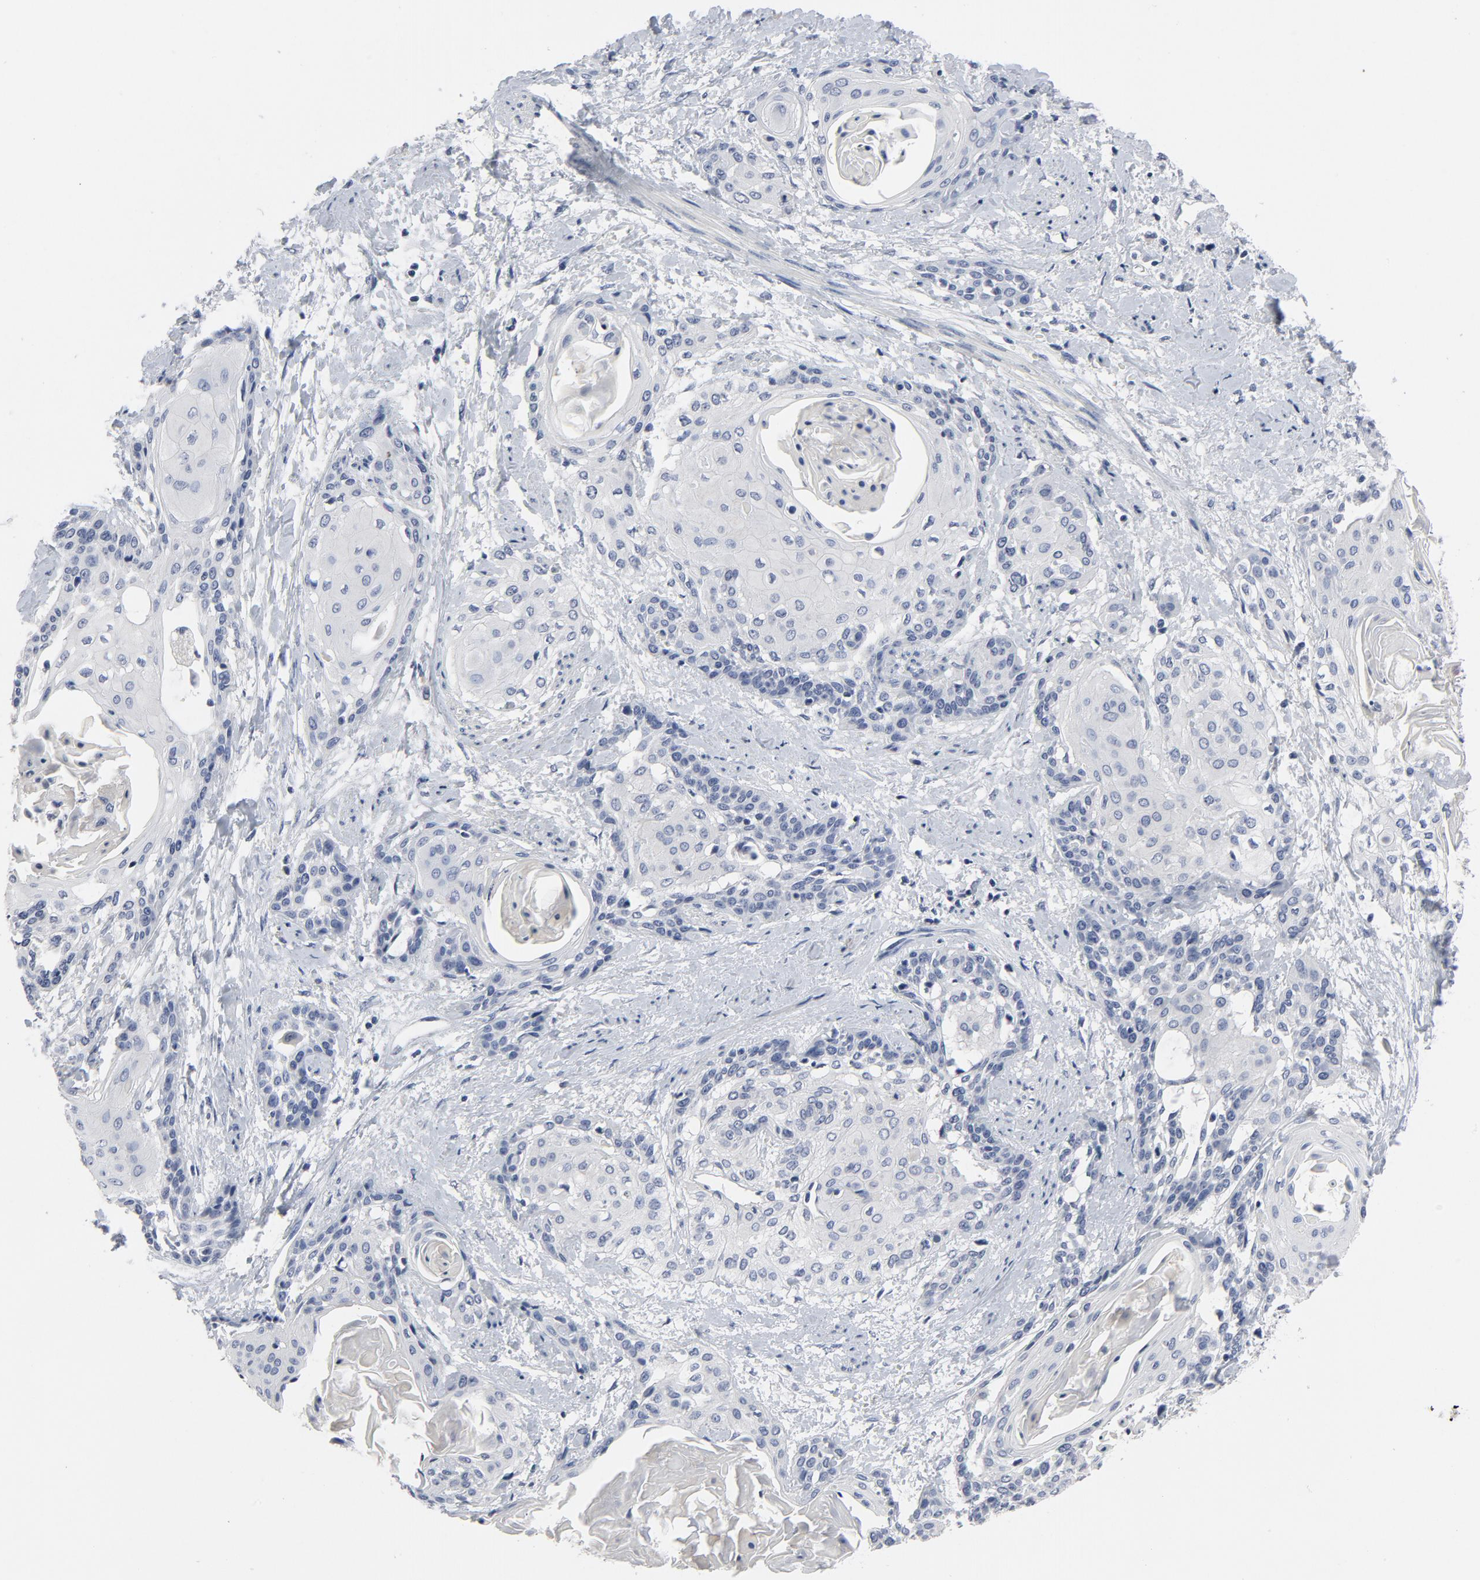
{"staining": {"intensity": "negative", "quantity": "none", "location": "none"}, "tissue": "cervical cancer", "cell_type": "Tumor cells", "image_type": "cancer", "snomed": [{"axis": "morphology", "description": "Squamous cell carcinoma, NOS"}, {"axis": "topography", "description": "Cervix"}], "caption": "Protein analysis of cervical squamous cell carcinoma shows no significant staining in tumor cells.", "gene": "TCL1A", "patient": {"sex": "female", "age": 57}}